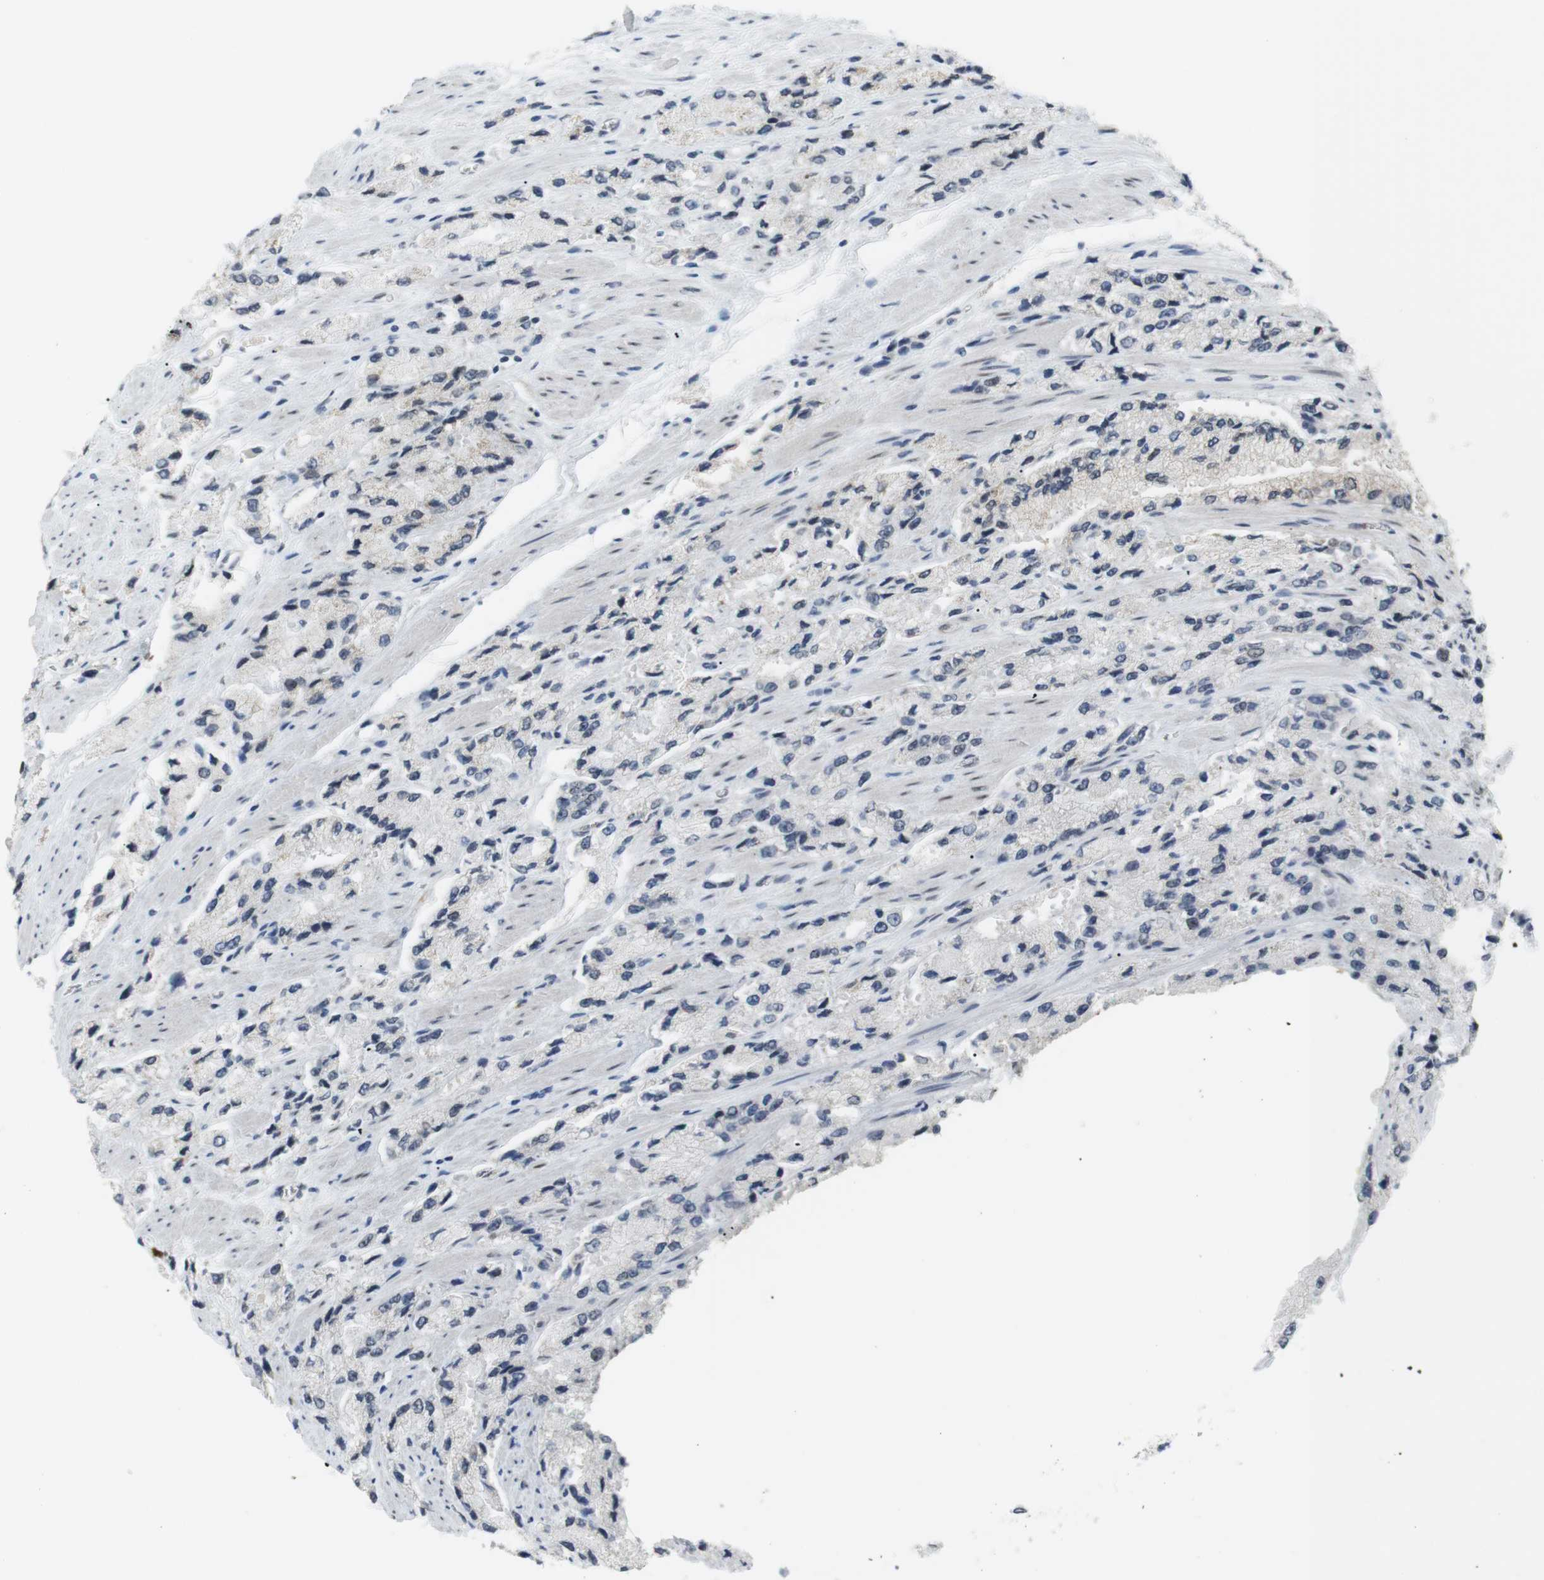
{"staining": {"intensity": "negative", "quantity": "none", "location": "none"}, "tissue": "prostate cancer", "cell_type": "Tumor cells", "image_type": "cancer", "snomed": [{"axis": "morphology", "description": "Adenocarcinoma, High grade"}, {"axis": "topography", "description": "Prostate"}], "caption": "High power microscopy image of an immunohistochemistry photomicrograph of prostate cancer (adenocarcinoma (high-grade)), revealing no significant expression in tumor cells. (DAB (3,3'-diaminobenzidine) immunohistochemistry (IHC) visualized using brightfield microscopy, high magnification).", "gene": "BMI1", "patient": {"sex": "male", "age": 58}}